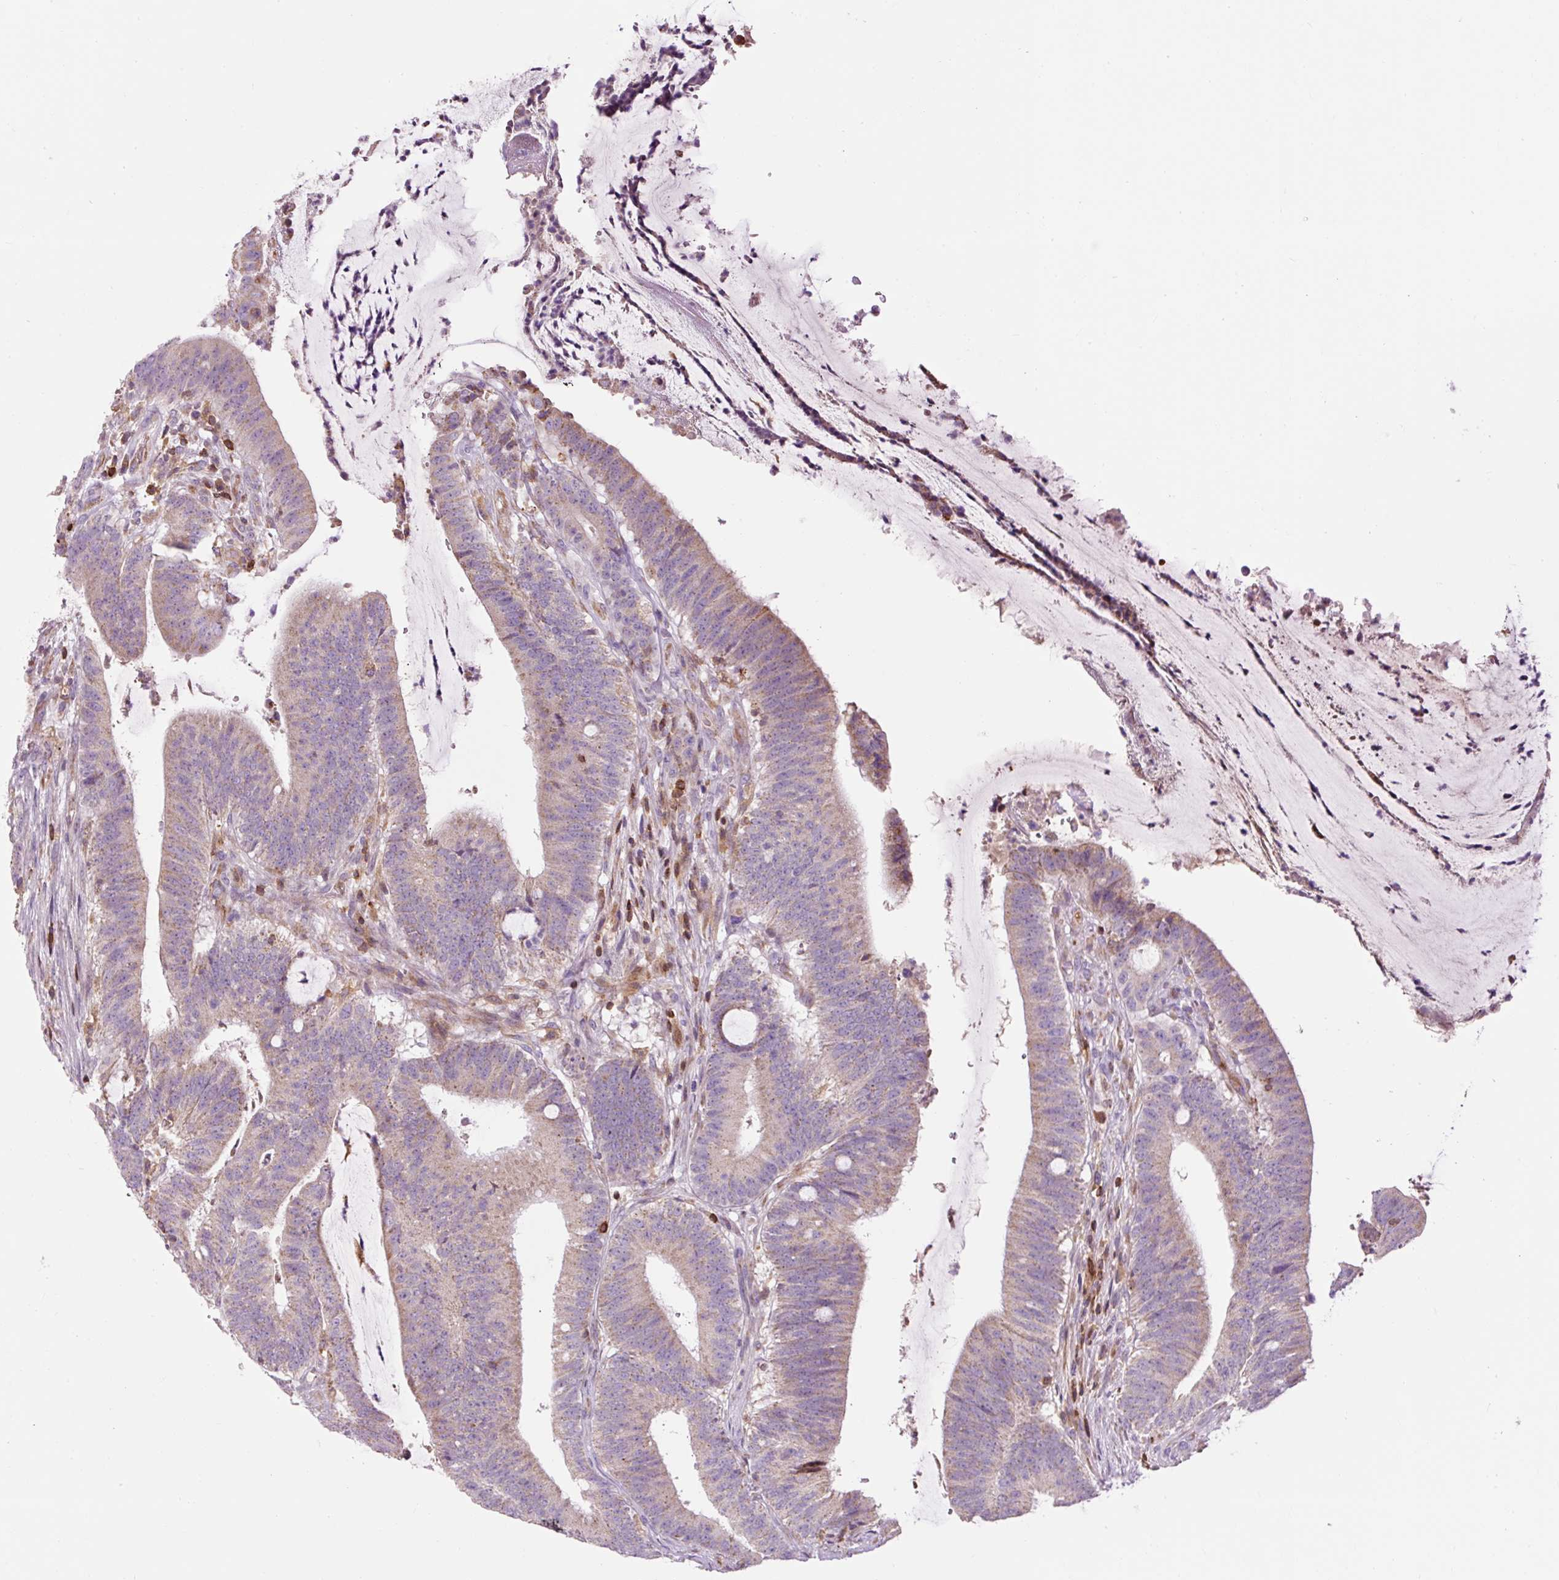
{"staining": {"intensity": "weak", "quantity": "<25%", "location": "cytoplasmic/membranous"}, "tissue": "colorectal cancer", "cell_type": "Tumor cells", "image_type": "cancer", "snomed": [{"axis": "morphology", "description": "Adenocarcinoma, NOS"}, {"axis": "topography", "description": "Colon"}], "caption": "Protein analysis of colorectal cancer exhibits no significant positivity in tumor cells.", "gene": "CD83", "patient": {"sex": "female", "age": 43}}